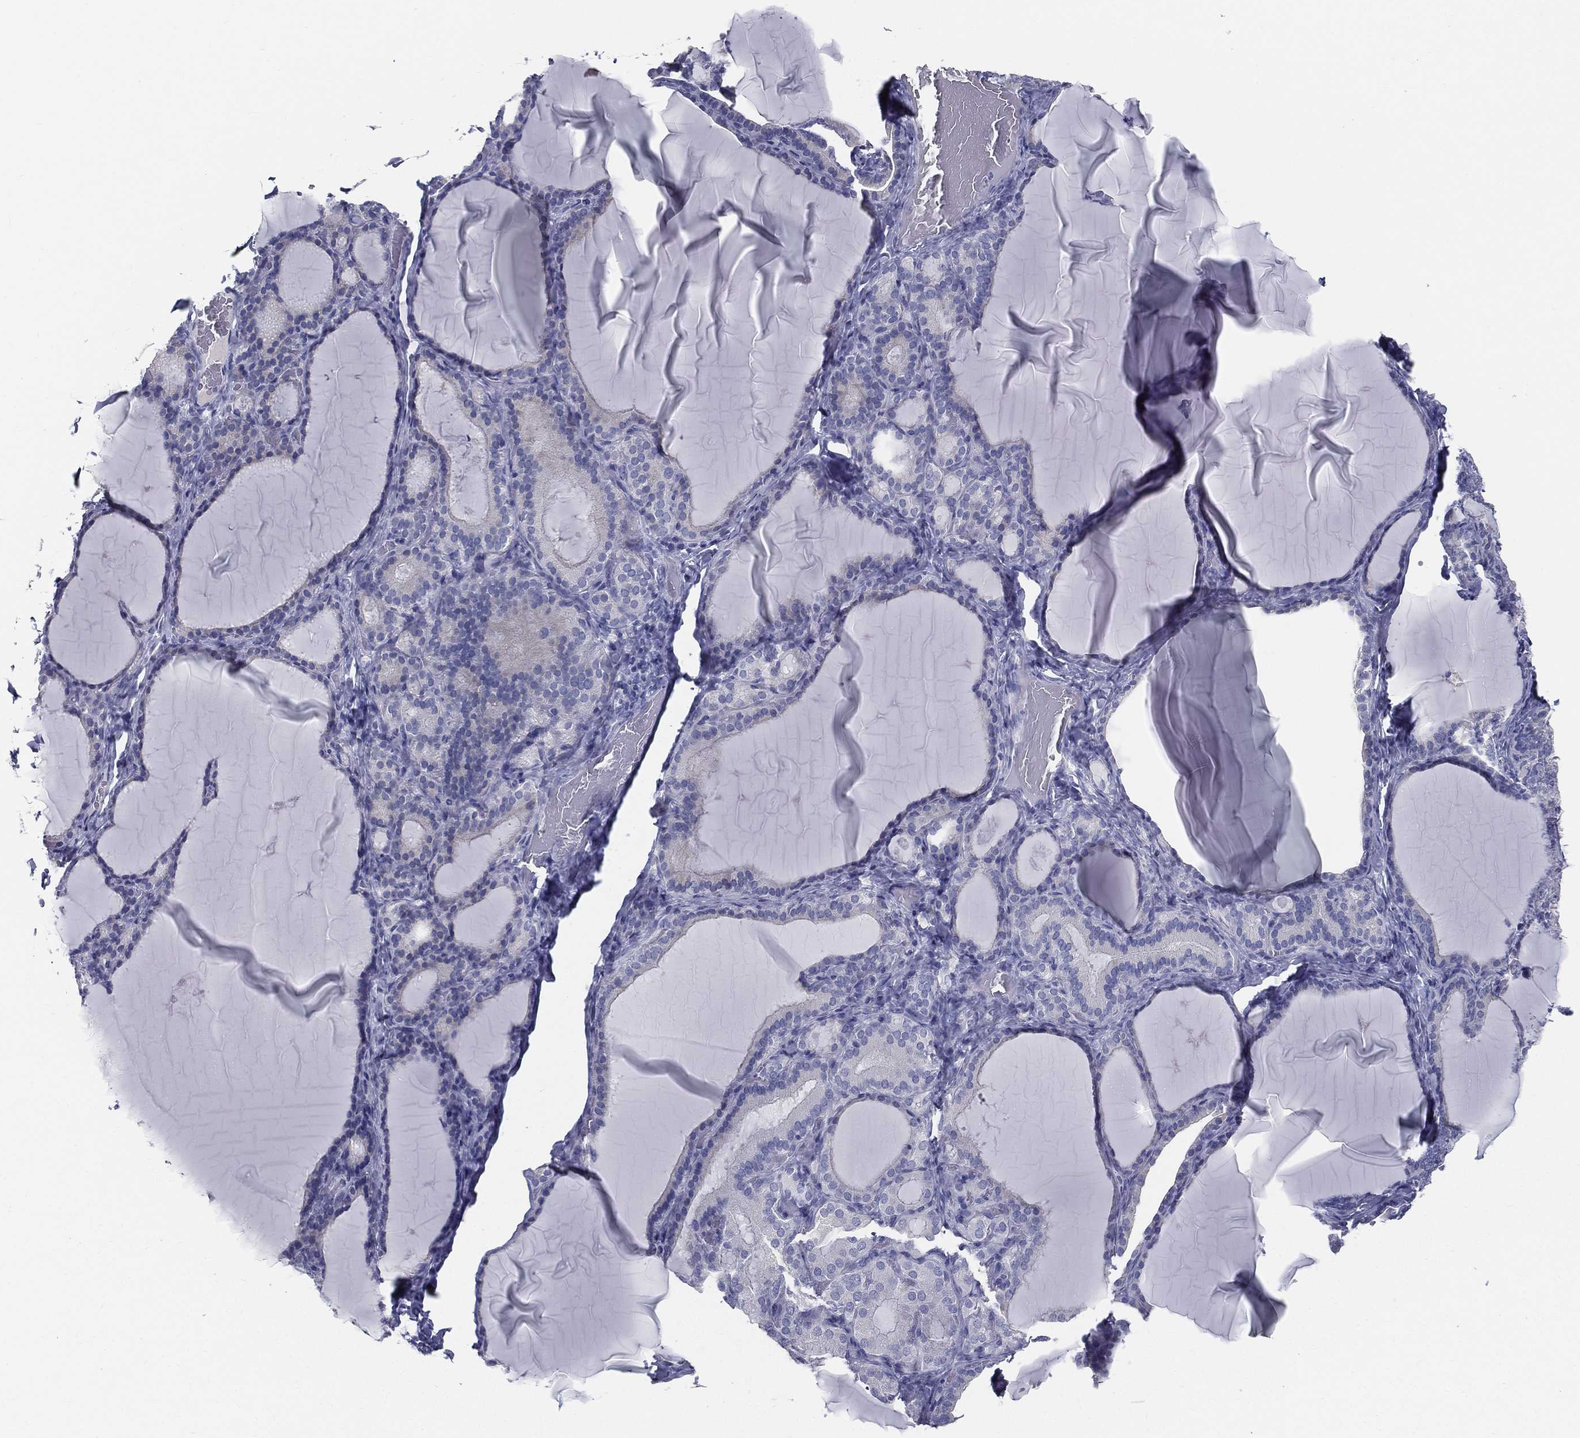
{"staining": {"intensity": "negative", "quantity": "none", "location": "none"}, "tissue": "thyroid gland", "cell_type": "Glandular cells", "image_type": "normal", "snomed": [{"axis": "morphology", "description": "Normal tissue, NOS"}, {"axis": "morphology", "description": "Hyperplasia, NOS"}, {"axis": "topography", "description": "Thyroid gland"}], "caption": "The micrograph demonstrates no significant expression in glandular cells of thyroid gland. The staining is performed using DAB brown chromogen with nuclei counter-stained in using hematoxylin.", "gene": "STS", "patient": {"sex": "female", "age": 27}}